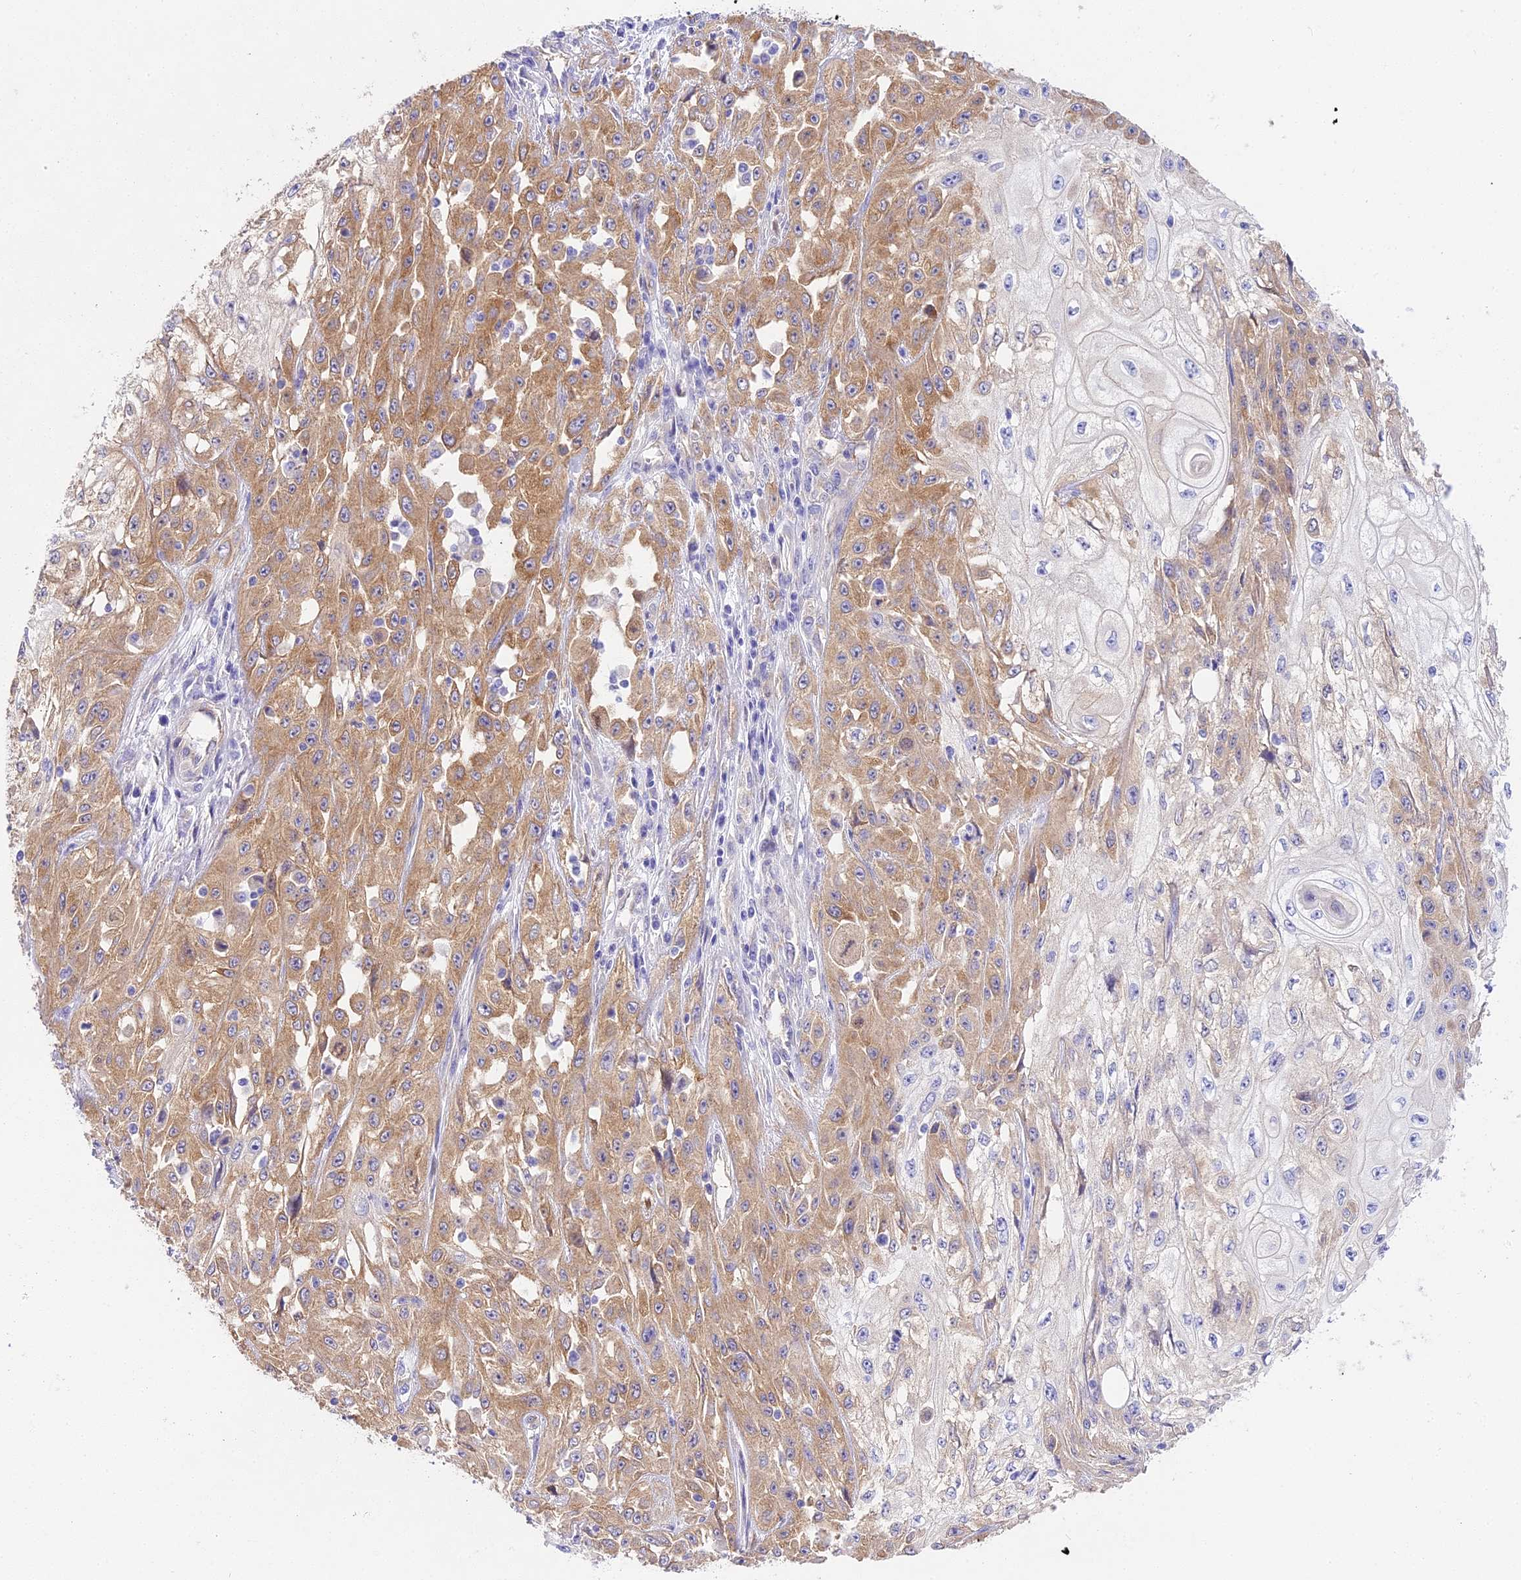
{"staining": {"intensity": "moderate", "quantity": "25%-75%", "location": "cytoplasmic/membranous"}, "tissue": "skin cancer", "cell_type": "Tumor cells", "image_type": "cancer", "snomed": [{"axis": "morphology", "description": "Squamous cell carcinoma, NOS"}, {"axis": "morphology", "description": "Squamous cell carcinoma, metastatic, NOS"}, {"axis": "topography", "description": "Skin"}, {"axis": "topography", "description": "Lymph node"}], "caption": "Immunohistochemical staining of human skin cancer (metastatic squamous cell carcinoma) demonstrates medium levels of moderate cytoplasmic/membranous positivity in approximately 25%-75% of tumor cells.", "gene": "HOMER3", "patient": {"sex": "male", "age": 75}}